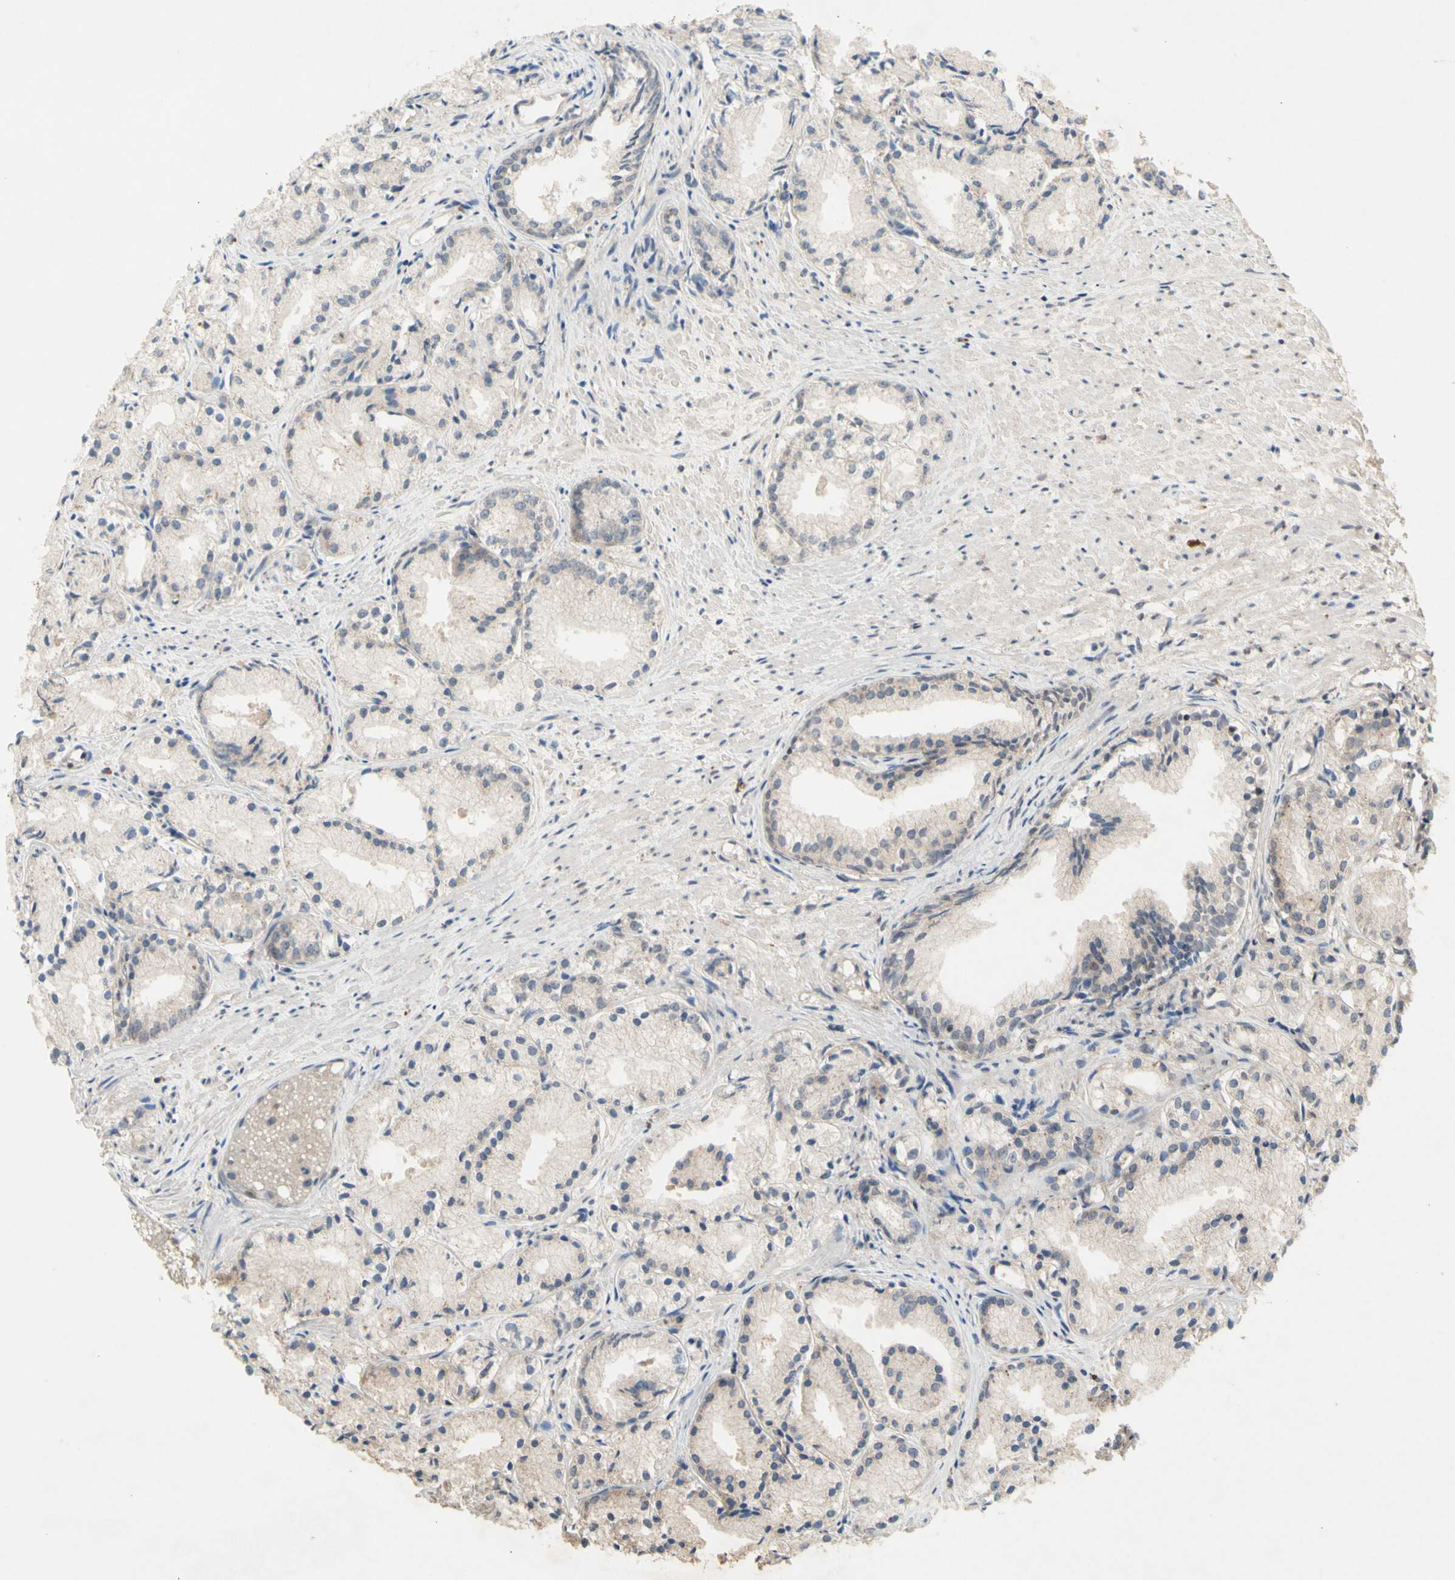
{"staining": {"intensity": "weak", "quantity": "25%-75%", "location": "cytoplasmic/membranous"}, "tissue": "prostate cancer", "cell_type": "Tumor cells", "image_type": "cancer", "snomed": [{"axis": "morphology", "description": "Adenocarcinoma, Low grade"}, {"axis": "topography", "description": "Prostate"}], "caption": "This photomicrograph reveals IHC staining of prostate low-grade adenocarcinoma, with low weak cytoplasmic/membranous positivity in about 25%-75% of tumor cells.", "gene": "NLRP1", "patient": {"sex": "male", "age": 72}}